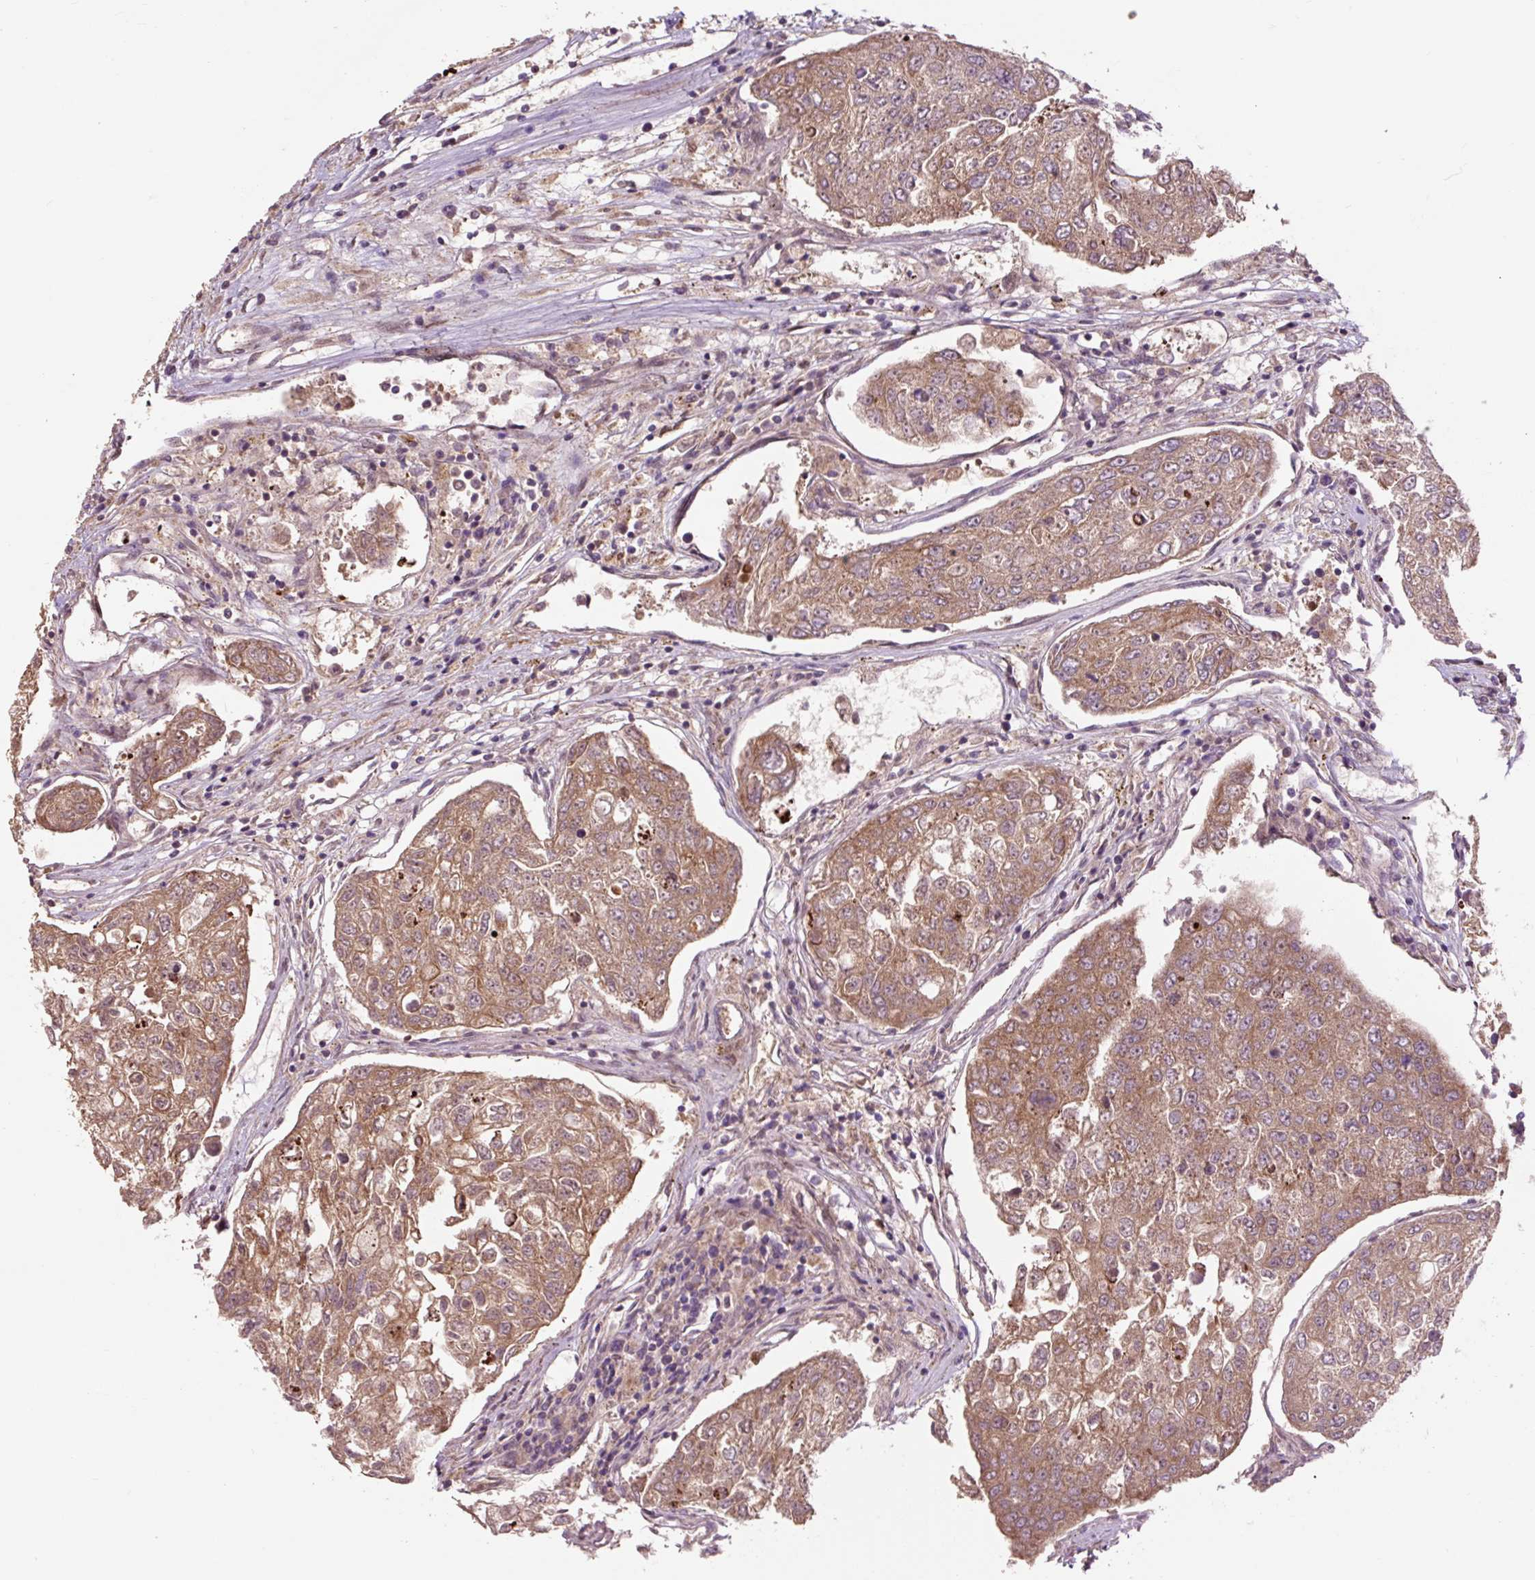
{"staining": {"intensity": "moderate", "quantity": ">75%", "location": "cytoplasmic/membranous"}, "tissue": "urothelial cancer", "cell_type": "Tumor cells", "image_type": "cancer", "snomed": [{"axis": "morphology", "description": "Urothelial carcinoma, High grade"}, {"axis": "topography", "description": "Lymph node"}, {"axis": "topography", "description": "Urinary bladder"}], "caption": "There is medium levels of moderate cytoplasmic/membranous staining in tumor cells of urothelial cancer, as demonstrated by immunohistochemical staining (brown color).", "gene": "MMS19", "patient": {"sex": "male", "age": 51}}